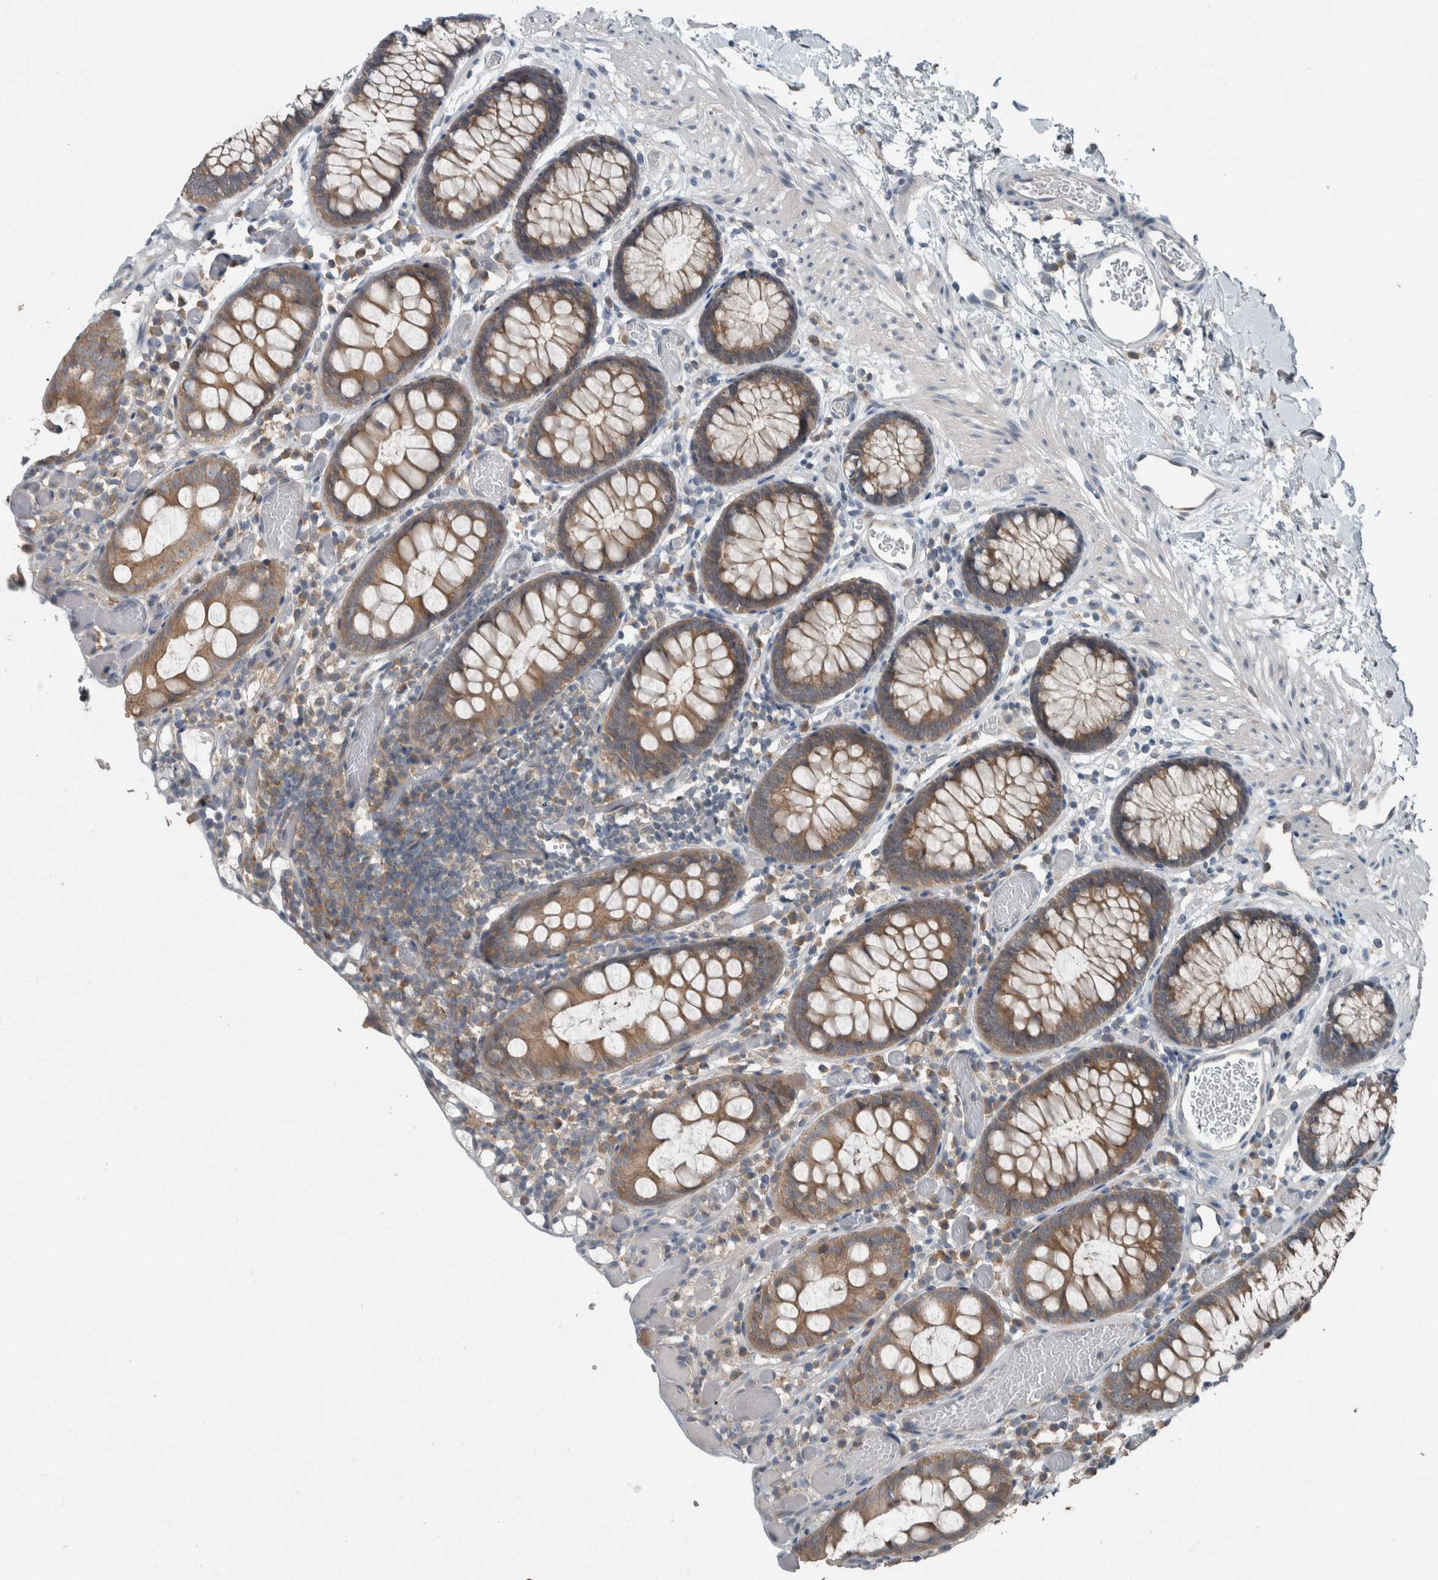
{"staining": {"intensity": "weak", "quantity": "25%-75%", "location": "cytoplasmic/membranous"}, "tissue": "colon", "cell_type": "Endothelial cells", "image_type": "normal", "snomed": [{"axis": "morphology", "description": "Normal tissue, NOS"}, {"axis": "topography", "description": "Colon"}], "caption": "High-power microscopy captured an immunohistochemistry (IHC) image of unremarkable colon, revealing weak cytoplasmic/membranous staining in about 25%-75% of endothelial cells. (IHC, brightfield microscopy, high magnification).", "gene": "KNTC1", "patient": {"sex": "male", "age": 14}}